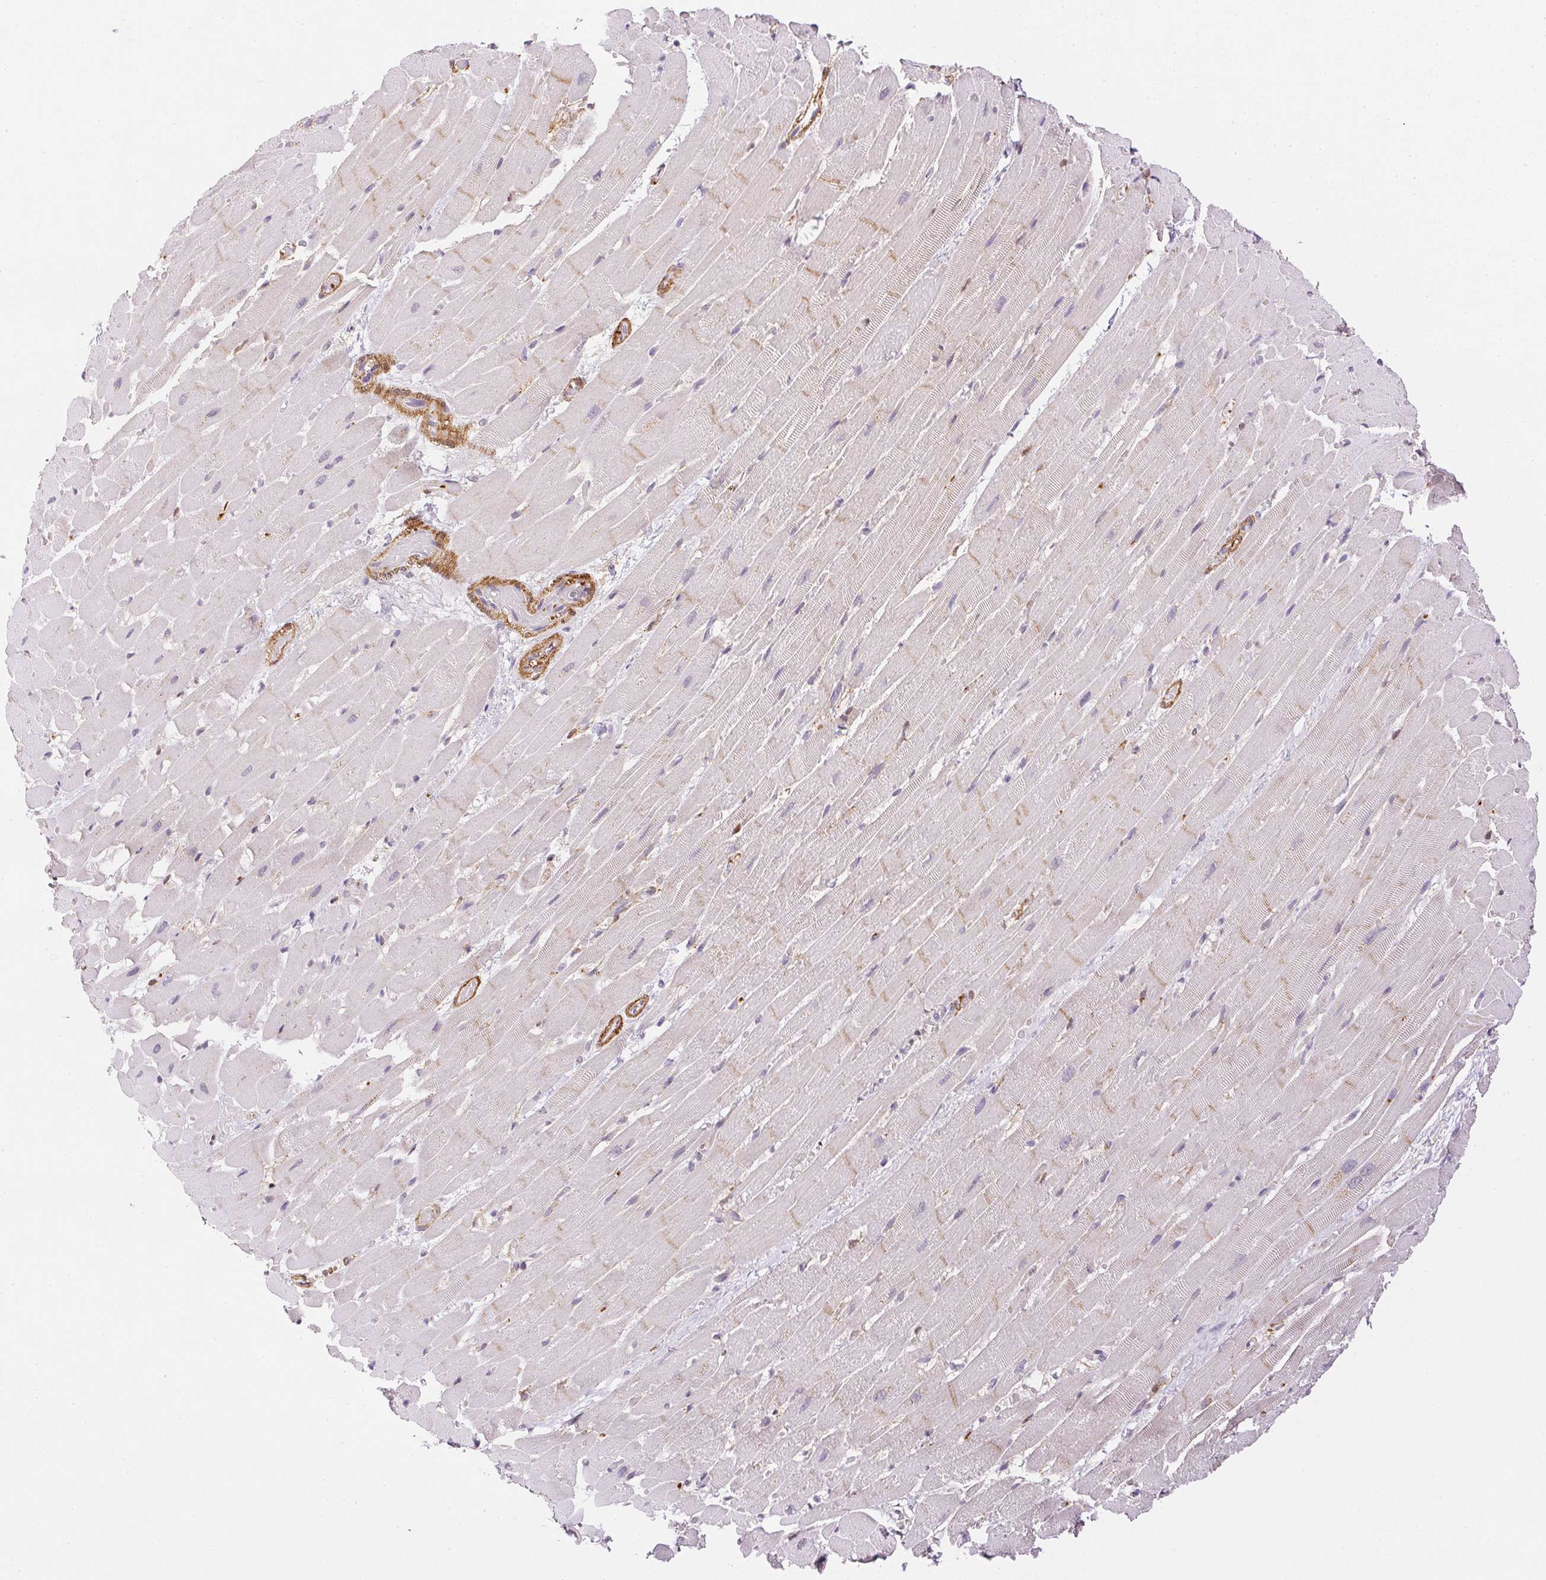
{"staining": {"intensity": "weak", "quantity": ">75%", "location": "cytoplasmic/membranous"}, "tissue": "heart muscle", "cell_type": "Cardiomyocytes", "image_type": "normal", "snomed": [{"axis": "morphology", "description": "Normal tissue, NOS"}, {"axis": "topography", "description": "Heart"}], "caption": "DAB immunohistochemical staining of benign human heart muscle reveals weak cytoplasmic/membranous protein expression in about >75% of cardiomyocytes.", "gene": "PRL", "patient": {"sex": "male", "age": 37}}